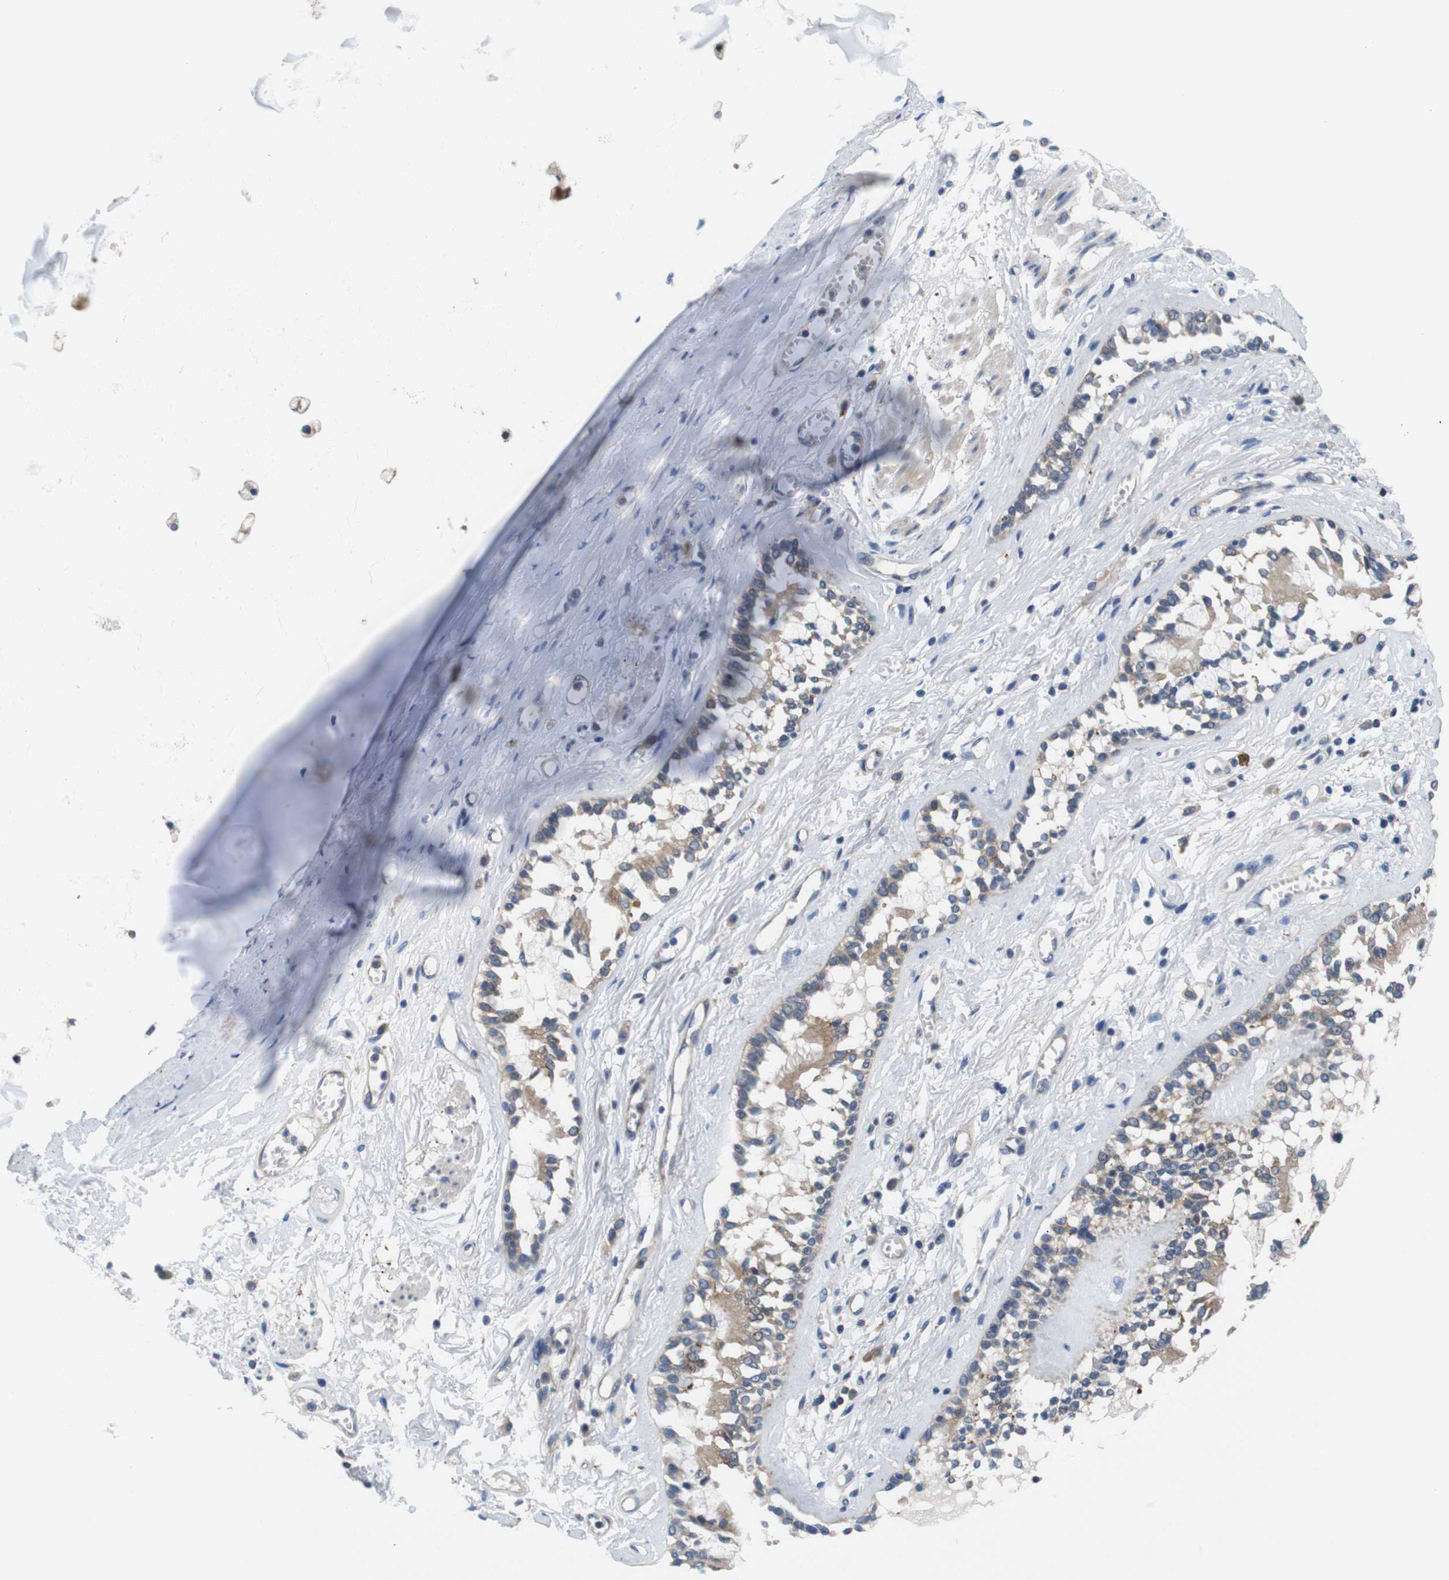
{"staining": {"intensity": "moderate", "quantity": ">75%", "location": "cytoplasmic/membranous"}, "tissue": "bronchus", "cell_type": "Respiratory epithelial cells", "image_type": "normal", "snomed": [{"axis": "morphology", "description": "Normal tissue, NOS"}, {"axis": "morphology", "description": "Inflammation, NOS"}, {"axis": "topography", "description": "Cartilage tissue"}, {"axis": "topography", "description": "Lung"}], "caption": "This is an image of IHC staining of benign bronchus, which shows moderate staining in the cytoplasmic/membranous of respiratory epithelial cells.", "gene": "JAK1", "patient": {"sex": "male", "age": 71}}